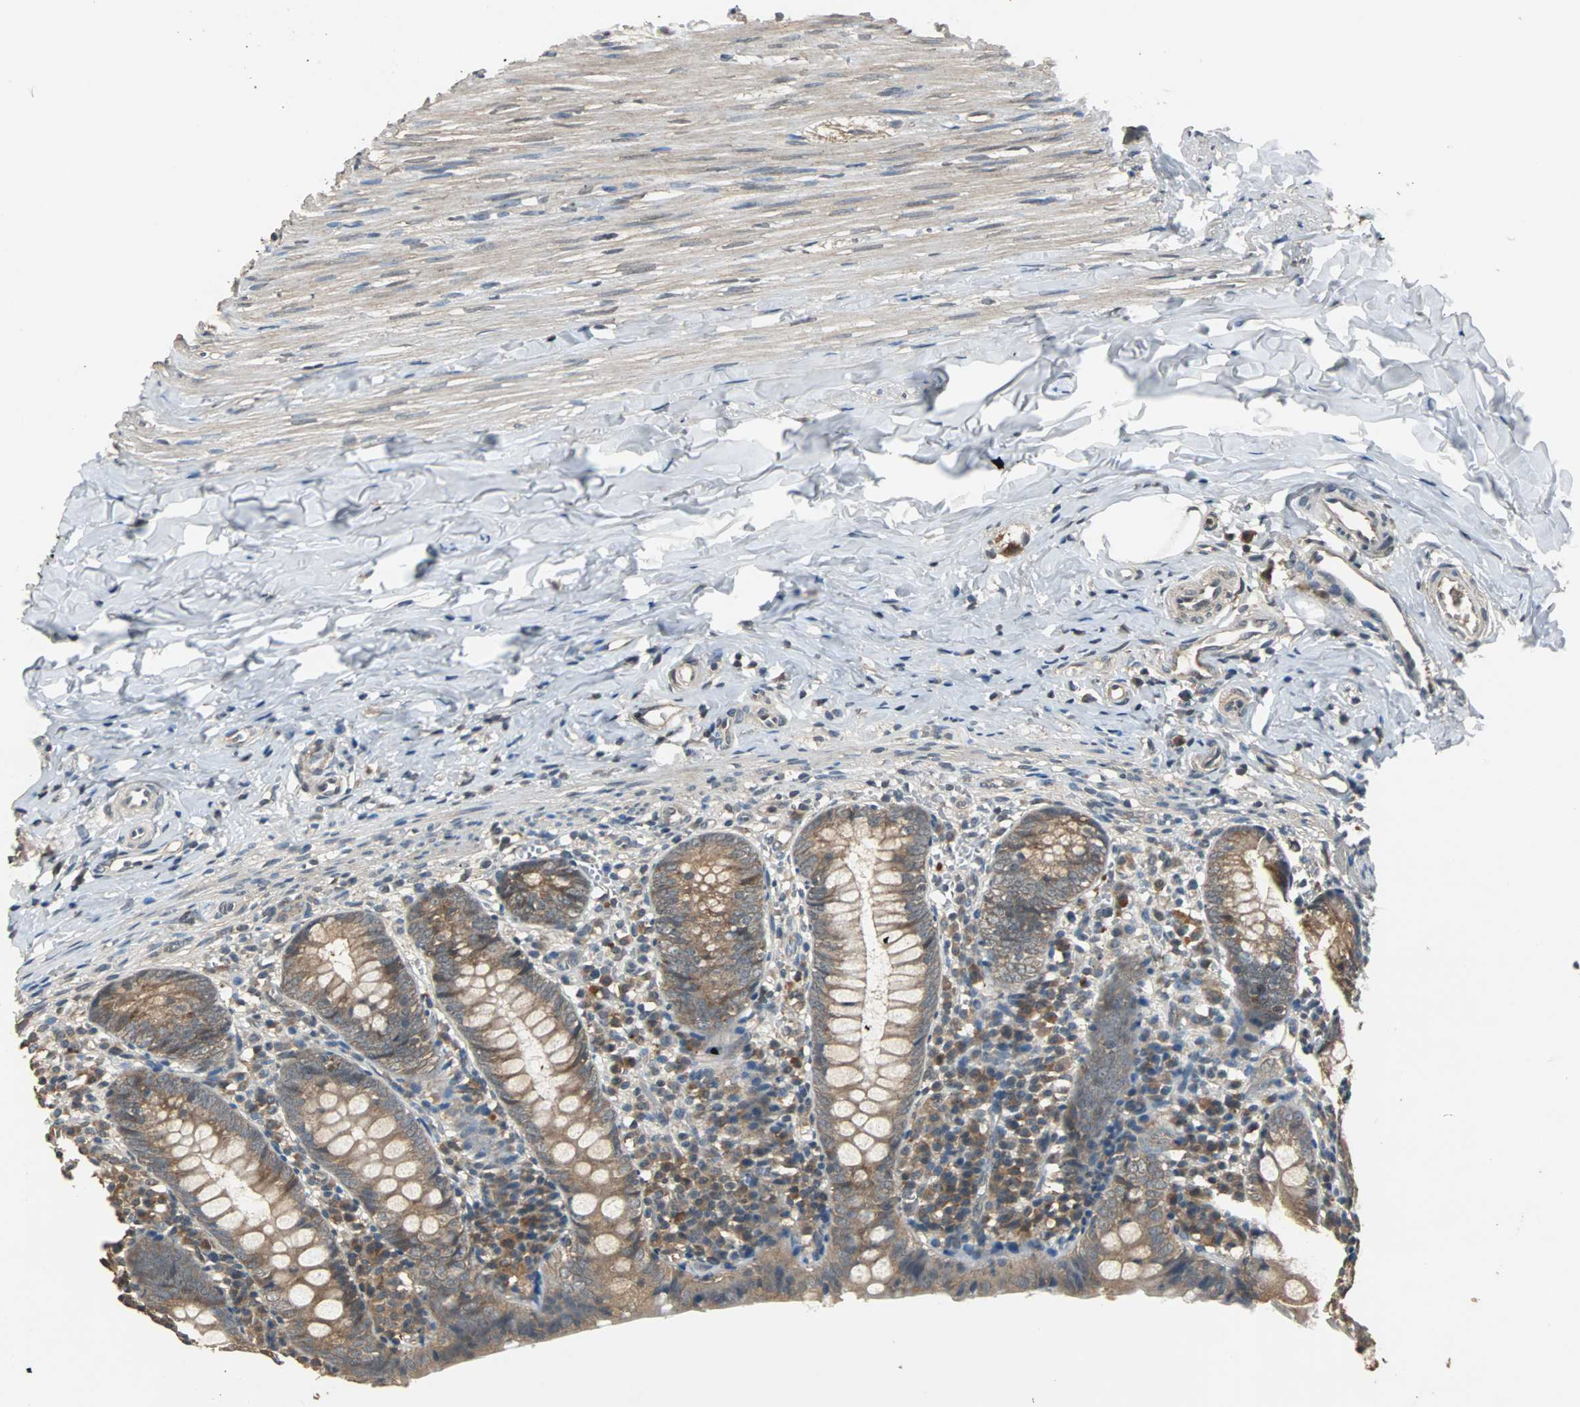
{"staining": {"intensity": "moderate", "quantity": ">75%", "location": "cytoplasmic/membranous"}, "tissue": "appendix", "cell_type": "Glandular cells", "image_type": "normal", "snomed": [{"axis": "morphology", "description": "Normal tissue, NOS"}, {"axis": "topography", "description": "Appendix"}], "caption": "Approximately >75% of glandular cells in unremarkable human appendix show moderate cytoplasmic/membranous protein positivity as visualized by brown immunohistochemical staining.", "gene": "ABHD2", "patient": {"sex": "female", "age": 10}}